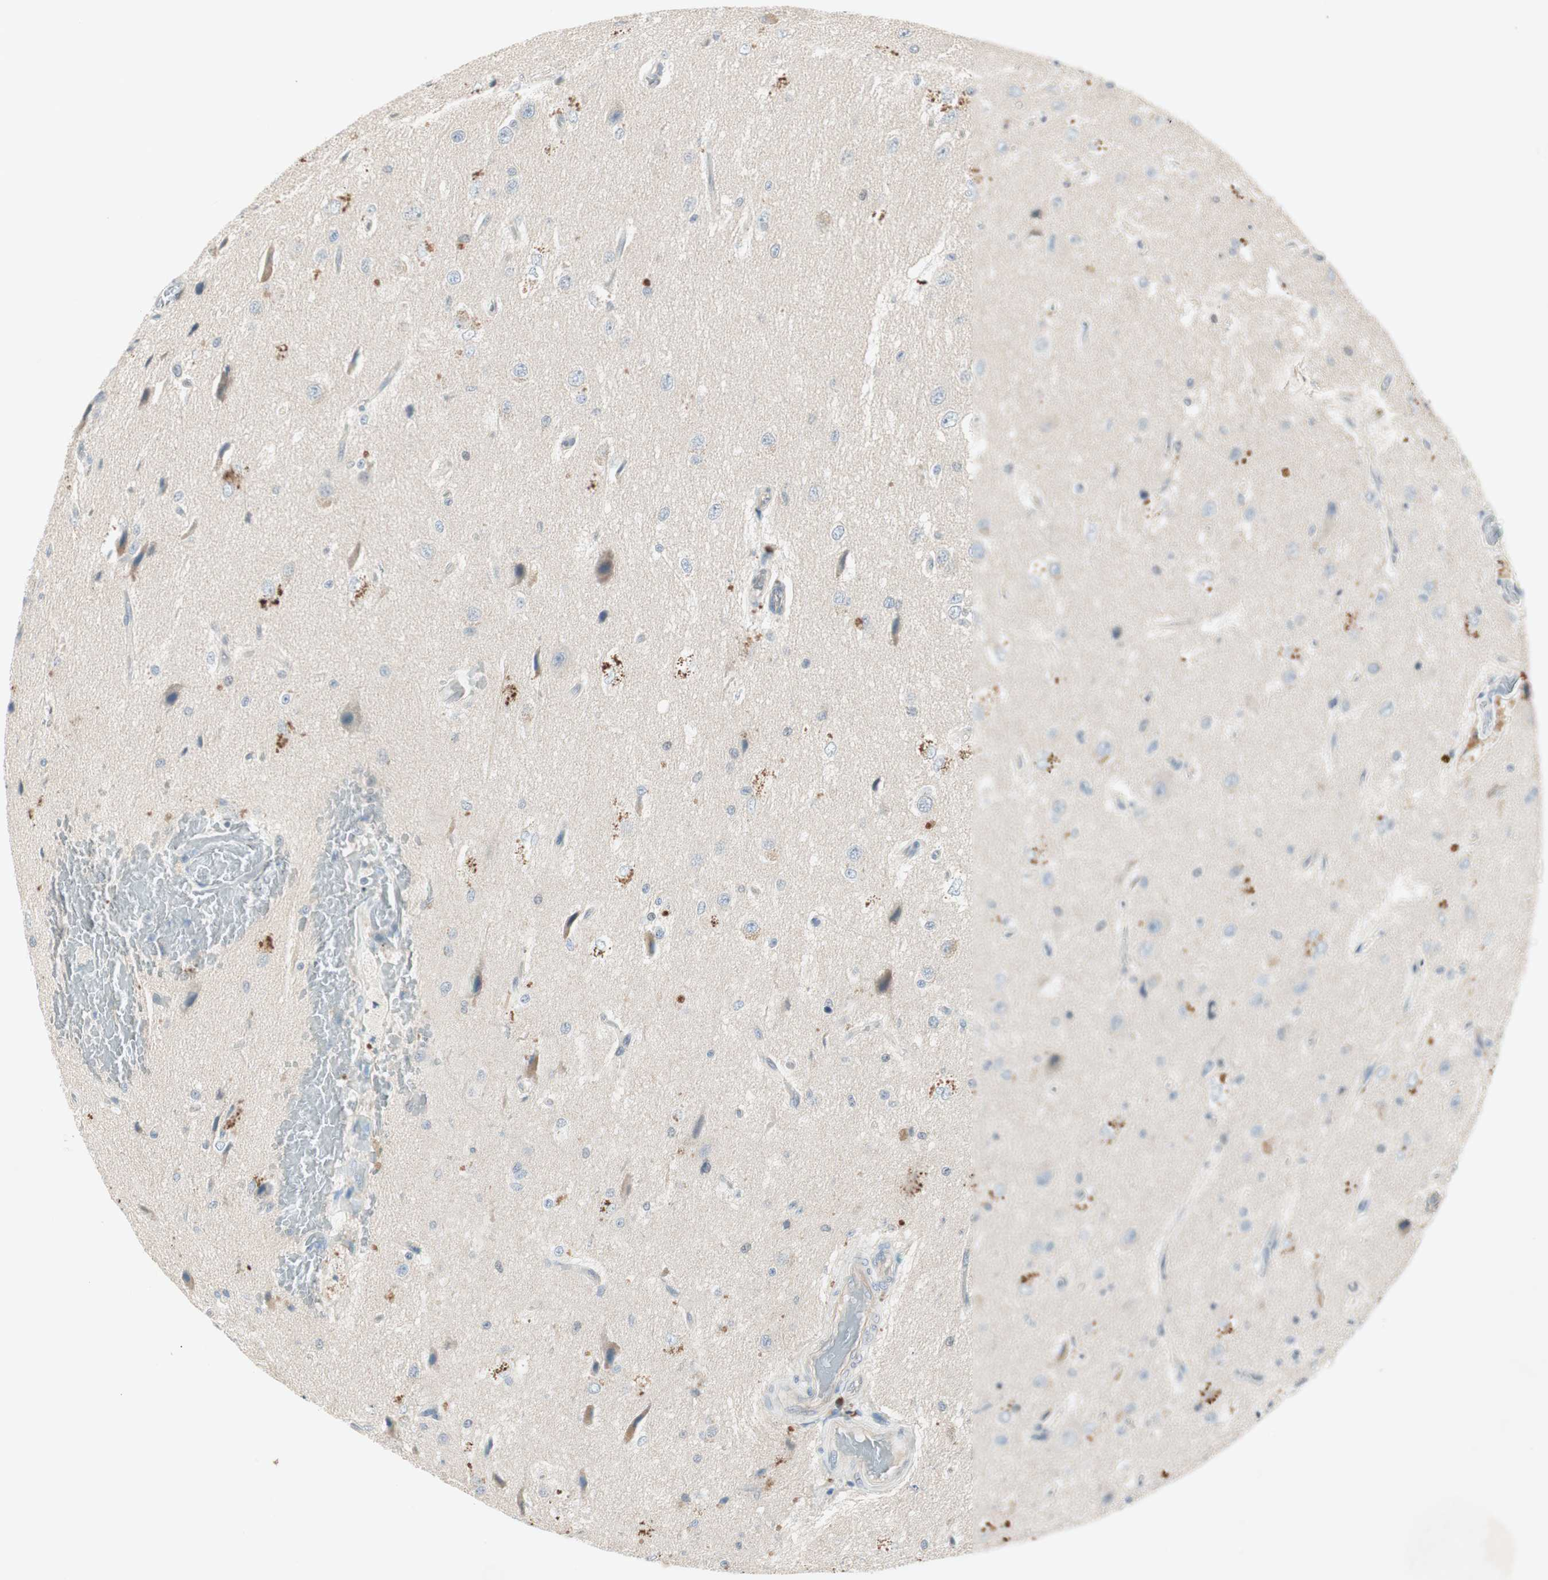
{"staining": {"intensity": "negative", "quantity": "none", "location": "none"}, "tissue": "glioma", "cell_type": "Tumor cells", "image_type": "cancer", "snomed": [{"axis": "morphology", "description": "Glioma, malignant, High grade"}, {"axis": "topography", "description": "pancreas cauda"}], "caption": "Immunohistochemistry (IHC) of human malignant glioma (high-grade) reveals no positivity in tumor cells.", "gene": "ITGB4", "patient": {"sex": "male", "age": 60}}